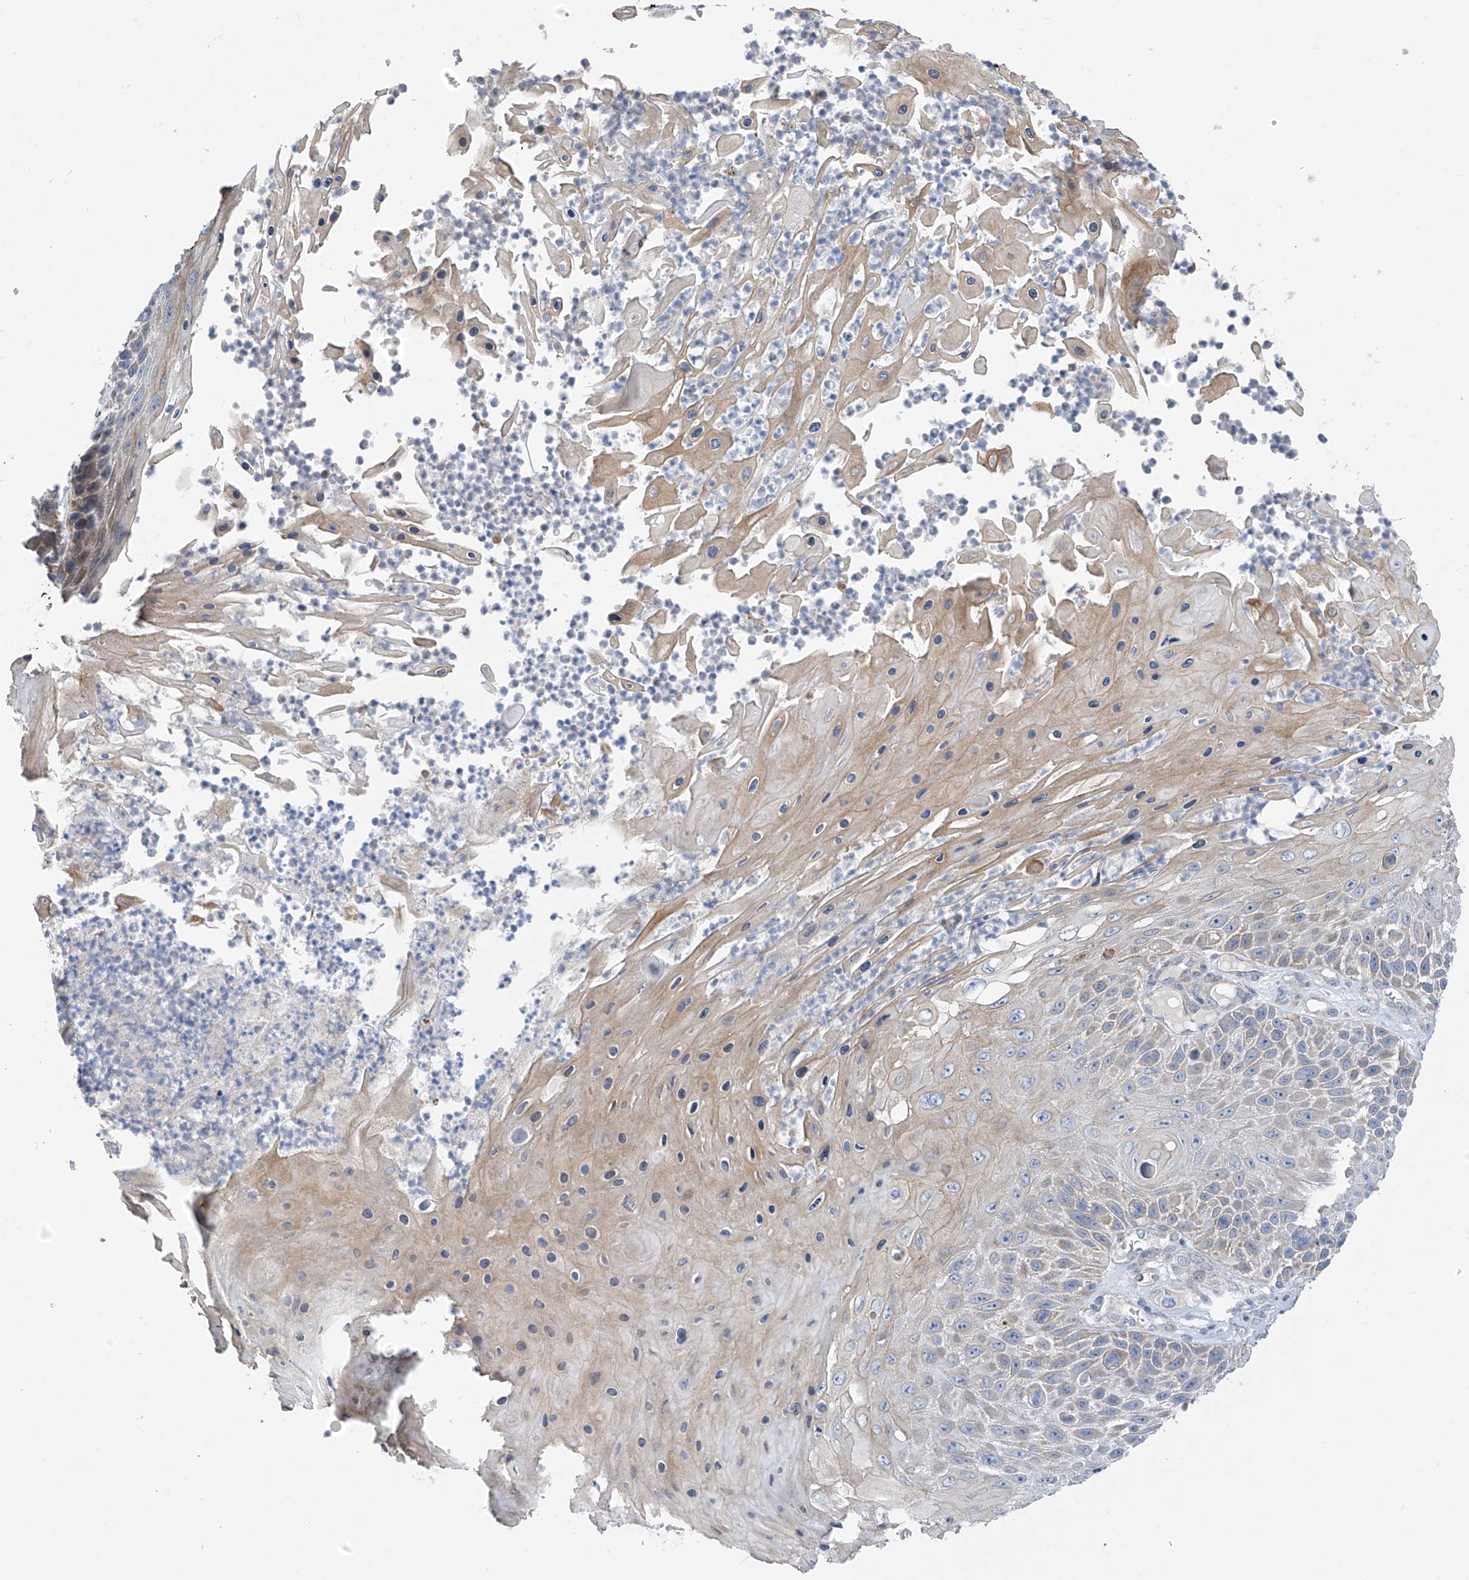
{"staining": {"intensity": "negative", "quantity": "none", "location": "none"}, "tissue": "skin cancer", "cell_type": "Tumor cells", "image_type": "cancer", "snomed": [{"axis": "morphology", "description": "Squamous cell carcinoma, NOS"}, {"axis": "topography", "description": "Skin"}], "caption": "Tumor cells are negative for brown protein staining in skin squamous cell carcinoma.", "gene": "ZNF641", "patient": {"sex": "female", "age": 88}}